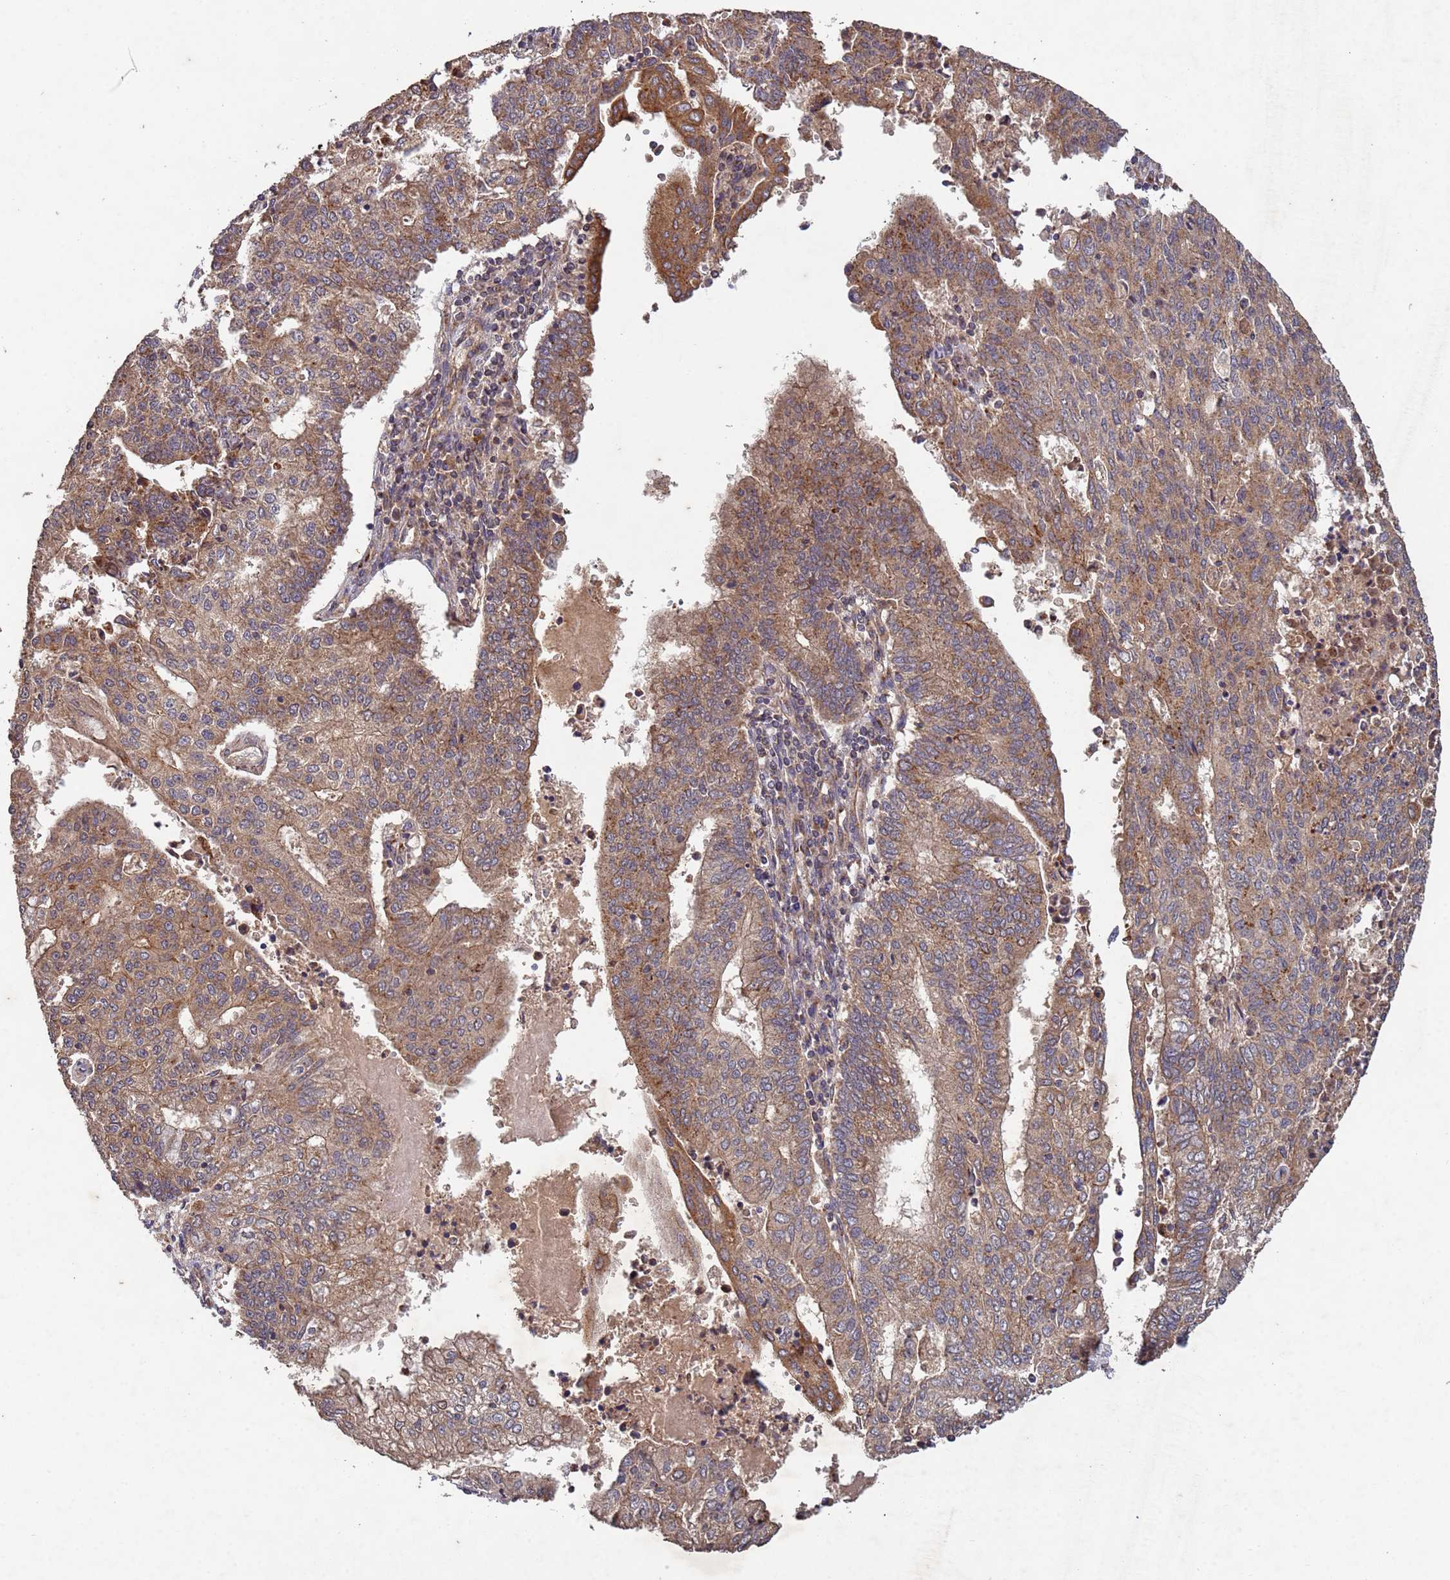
{"staining": {"intensity": "moderate", "quantity": ">75%", "location": "cytoplasmic/membranous"}, "tissue": "endometrial cancer", "cell_type": "Tumor cells", "image_type": "cancer", "snomed": [{"axis": "morphology", "description": "Adenocarcinoma, NOS"}, {"axis": "topography", "description": "Endometrium"}], "caption": "Tumor cells demonstrate medium levels of moderate cytoplasmic/membranous expression in approximately >75% of cells in endometrial cancer. The staining is performed using DAB brown chromogen to label protein expression. The nuclei are counter-stained blue using hematoxylin.", "gene": "FASTKD1", "patient": {"sex": "female", "age": 59}}